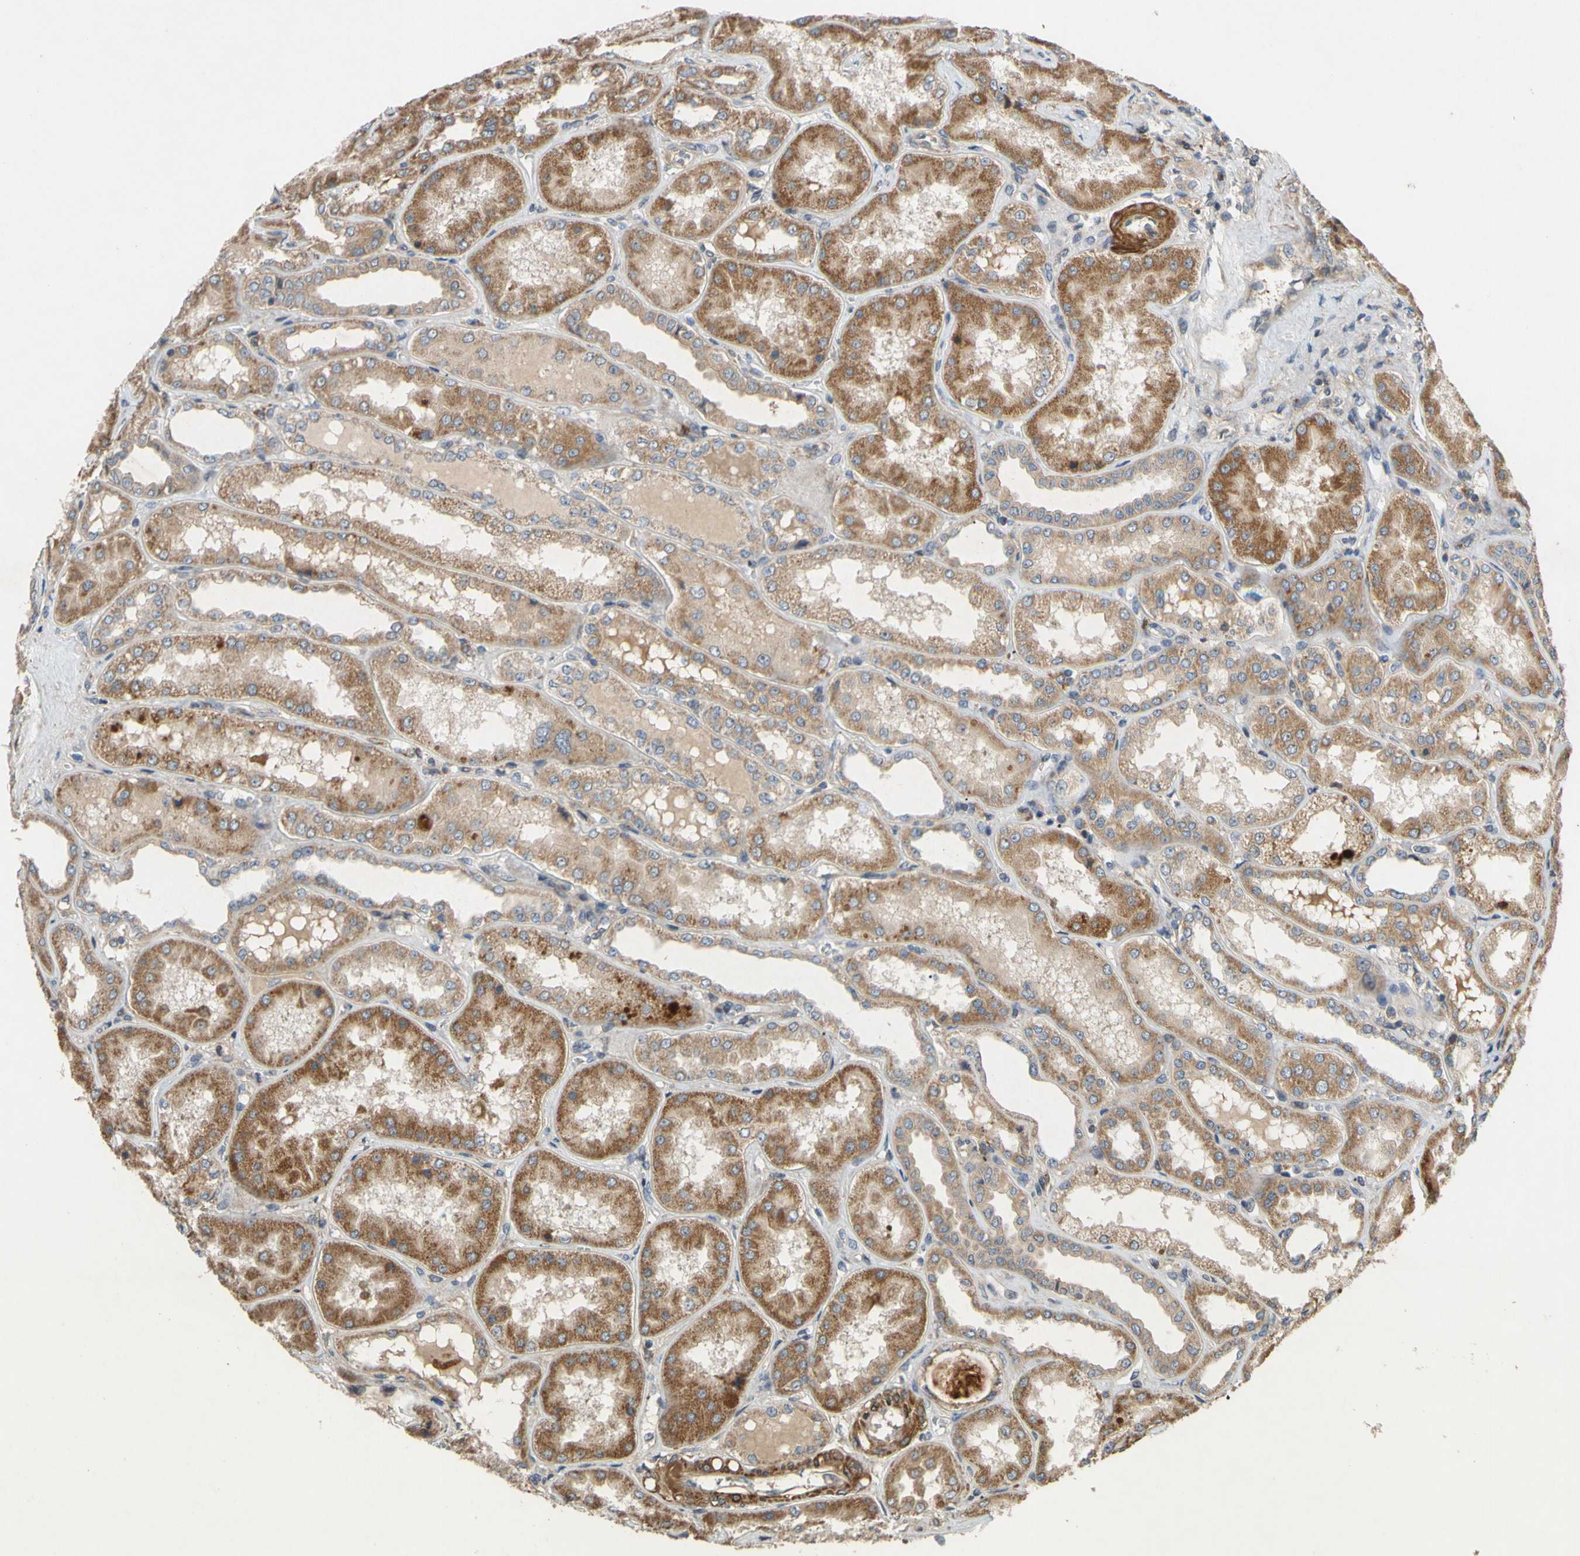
{"staining": {"intensity": "weak", "quantity": ">75%", "location": "cytoplasmic/membranous"}, "tissue": "kidney", "cell_type": "Cells in glomeruli", "image_type": "normal", "snomed": [{"axis": "morphology", "description": "Normal tissue, NOS"}, {"axis": "topography", "description": "Kidney"}], "caption": "Protein expression analysis of benign human kidney reveals weak cytoplasmic/membranous staining in about >75% of cells in glomeruli. (DAB (3,3'-diaminobenzidine) IHC with brightfield microscopy, high magnification).", "gene": "PARD6A", "patient": {"sex": "female", "age": 56}}